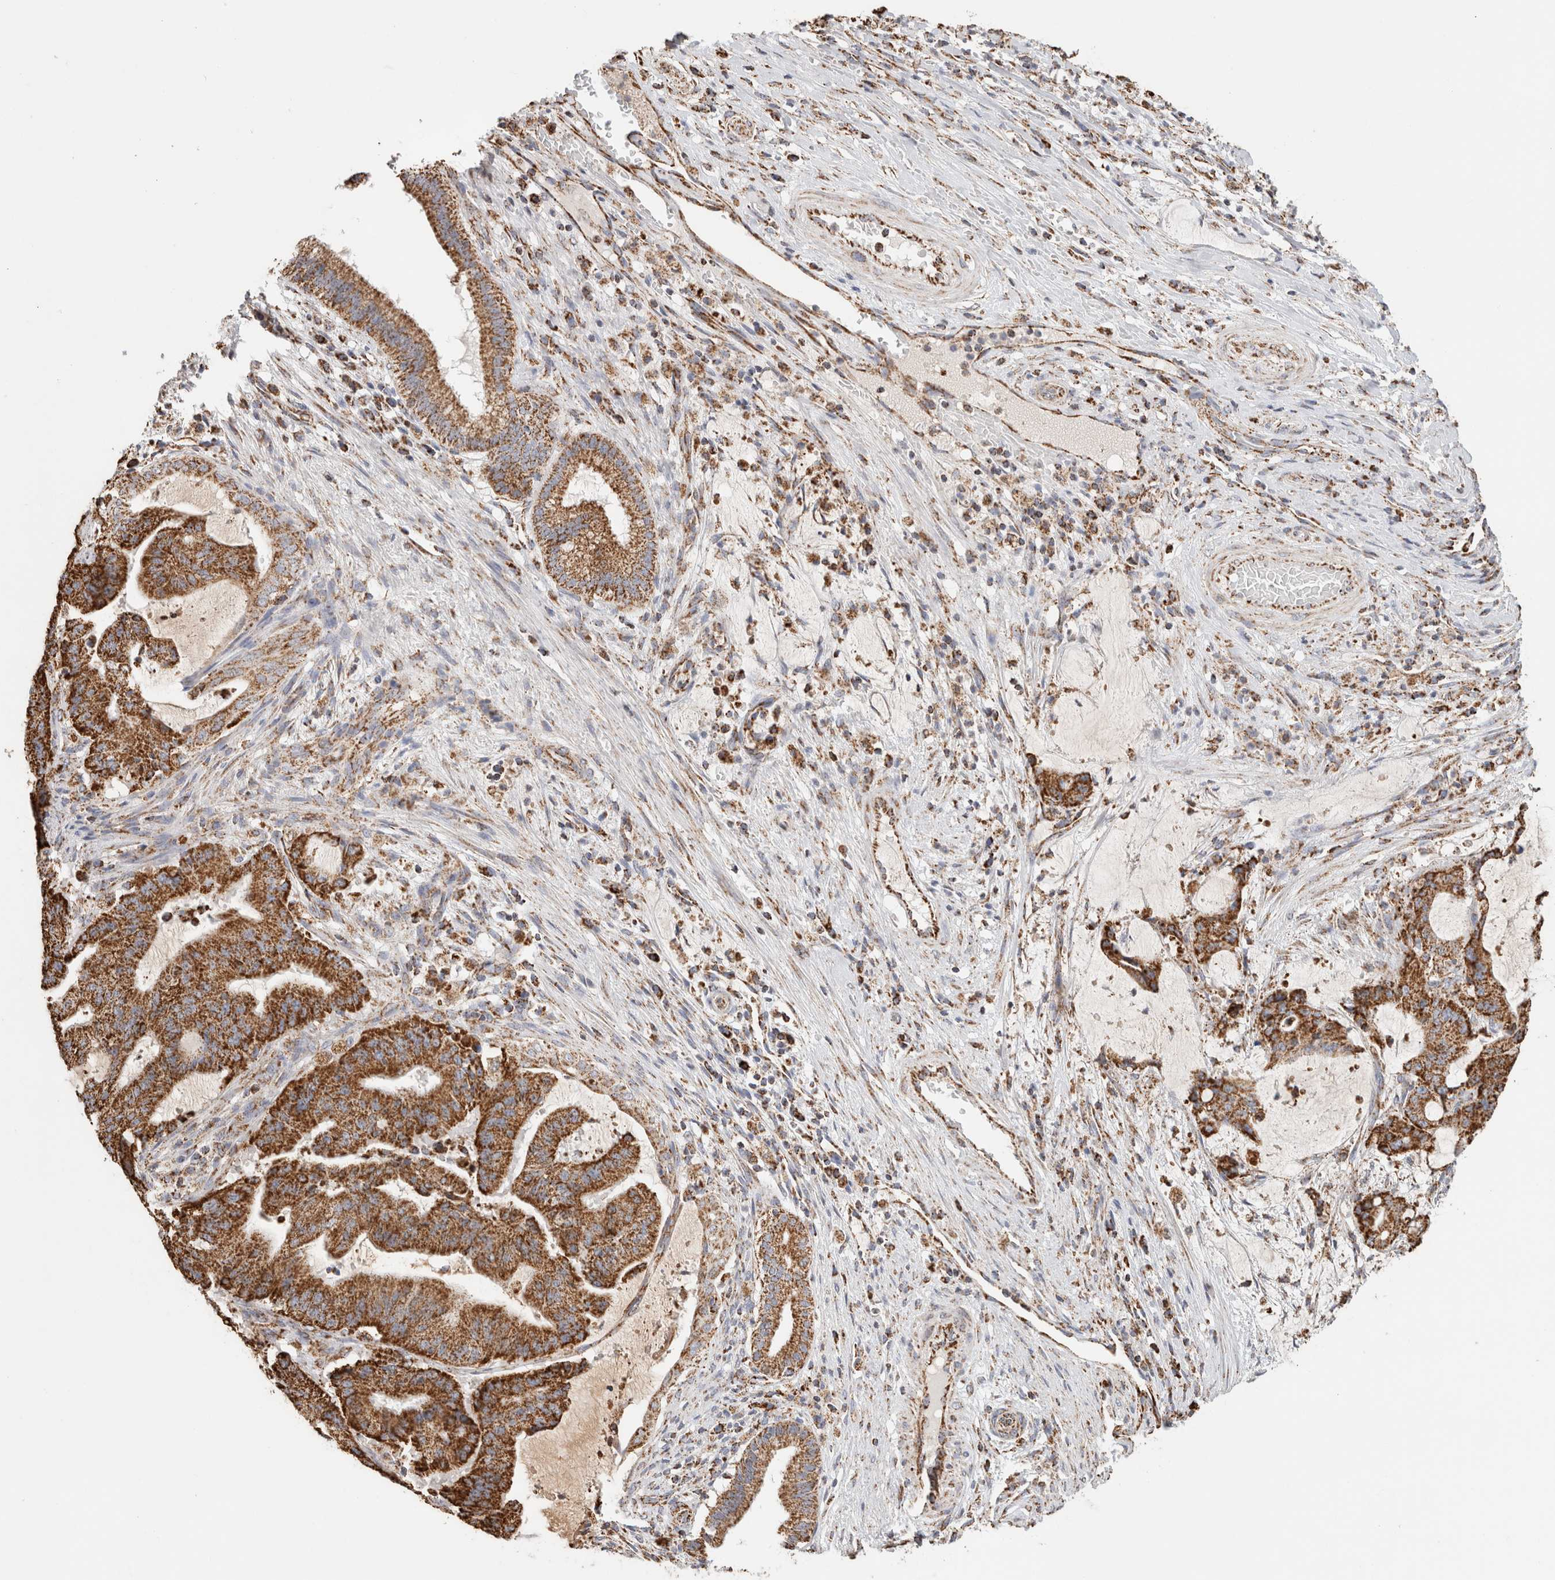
{"staining": {"intensity": "strong", "quantity": ">75%", "location": "cytoplasmic/membranous"}, "tissue": "liver cancer", "cell_type": "Tumor cells", "image_type": "cancer", "snomed": [{"axis": "morphology", "description": "Normal tissue, NOS"}, {"axis": "morphology", "description": "Cholangiocarcinoma"}, {"axis": "topography", "description": "Liver"}, {"axis": "topography", "description": "Peripheral nerve tissue"}], "caption": "Immunohistochemistry staining of liver cancer (cholangiocarcinoma), which shows high levels of strong cytoplasmic/membranous staining in approximately >75% of tumor cells indicating strong cytoplasmic/membranous protein positivity. The staining was performed using DAB (3,3'-diaminobenzidine) (brown) for protein detection and nuclei were counterstained in hematoxylin (blue).", "gene": "C1QBP", "patient": {"sex": "female", "age": 73}}